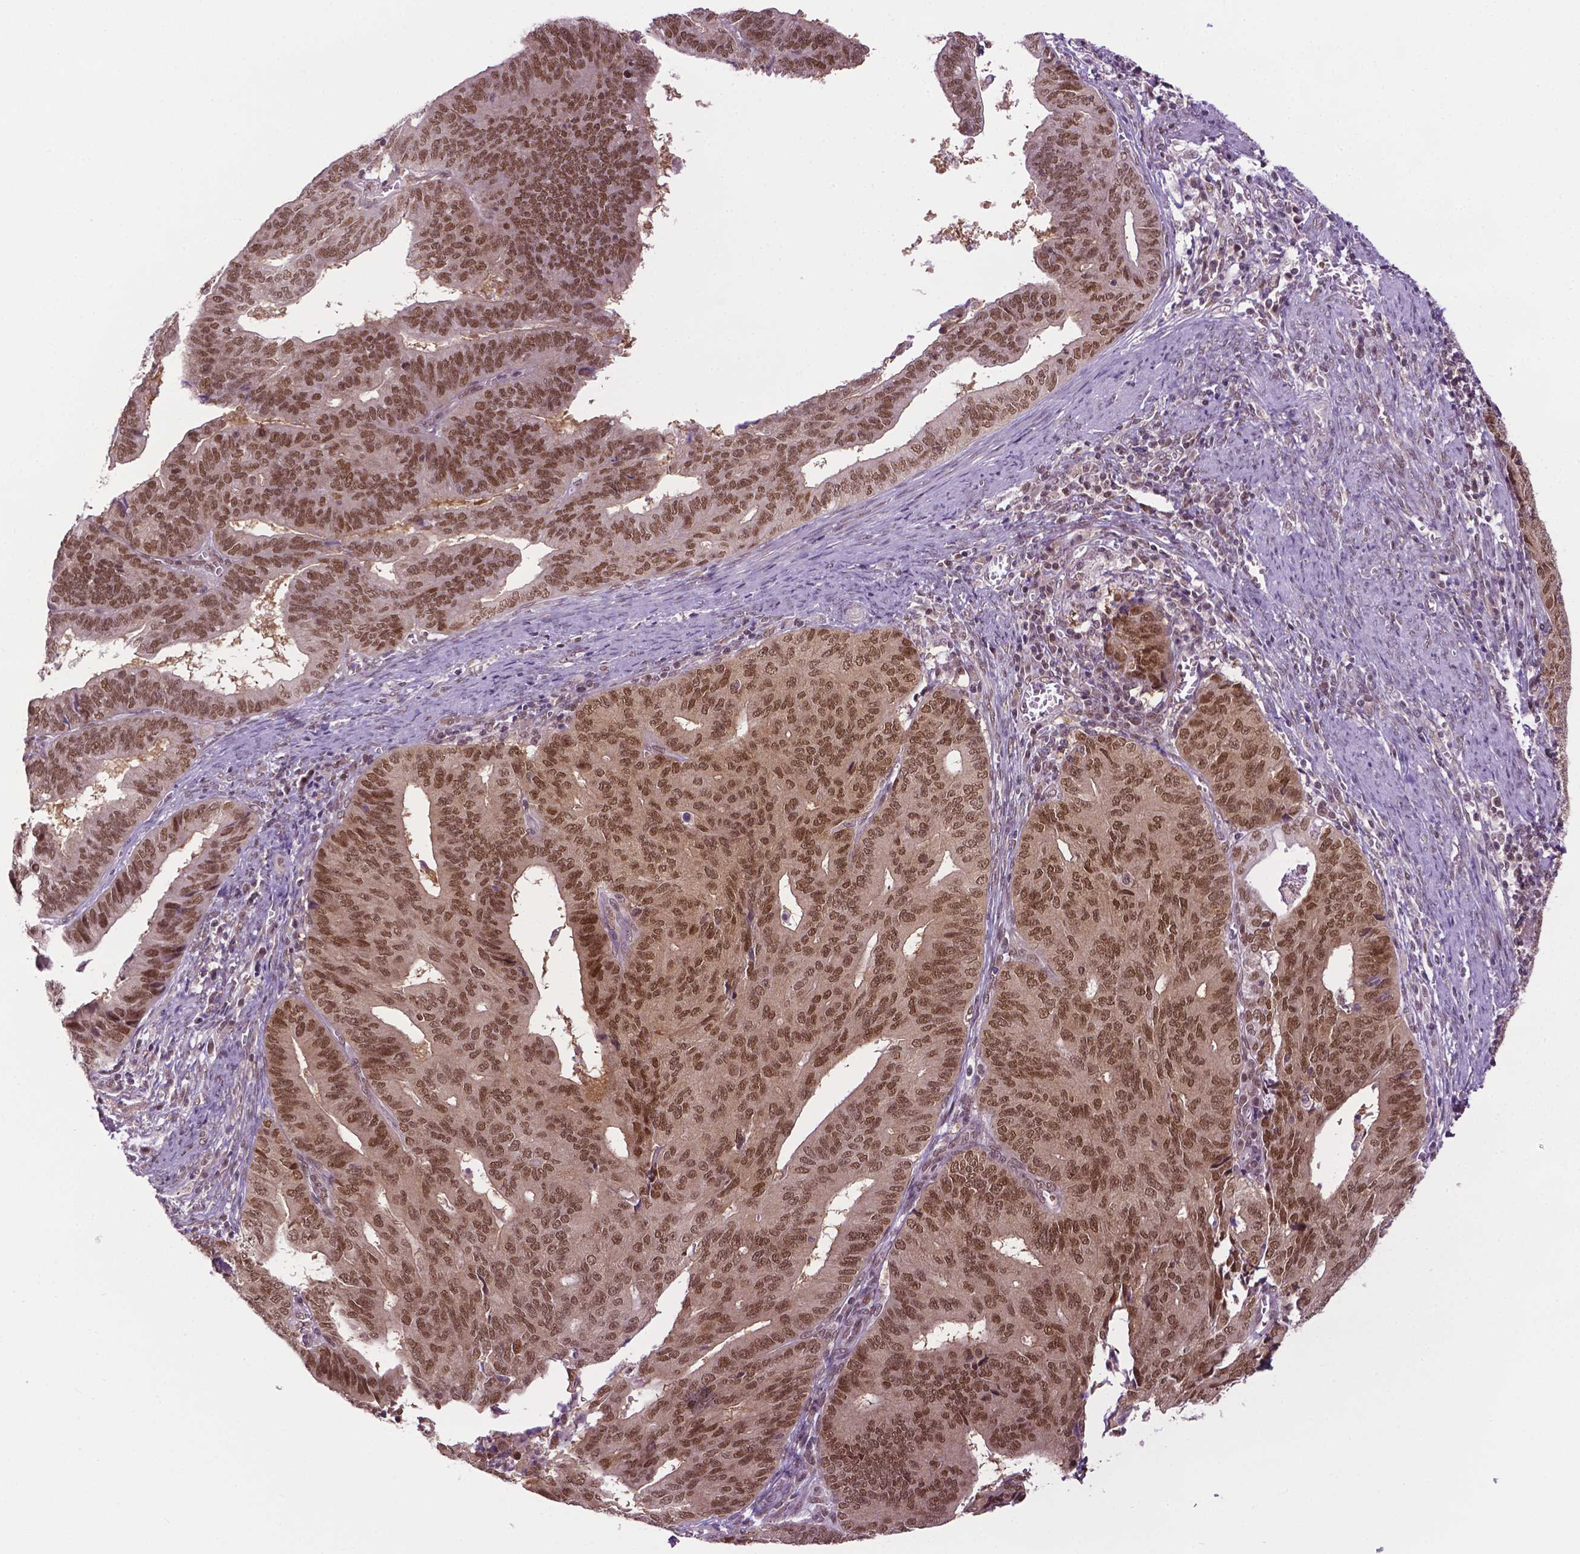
{"staining": {"intensity": "strong", "quantity": ">75%", "location": "nuclear"}, "tissue": "endometrial cancer", "cell_type": "Tumor cells", "image_type": "cancer", "snomed": [{"axis": "morphology", "description": "Adenocarcinoma, NOS"}, {"axis": "topography", "description": "Endometrium"}], "caption": "This photomicrograph shows immunohistochemistry staining of endometrial cancer (adenocarcinoma), with high strong nuclear expression in about >75% of tumor cells.", "gene": "UBQLN4", "patient": {"sex": "female", "age": 65}}